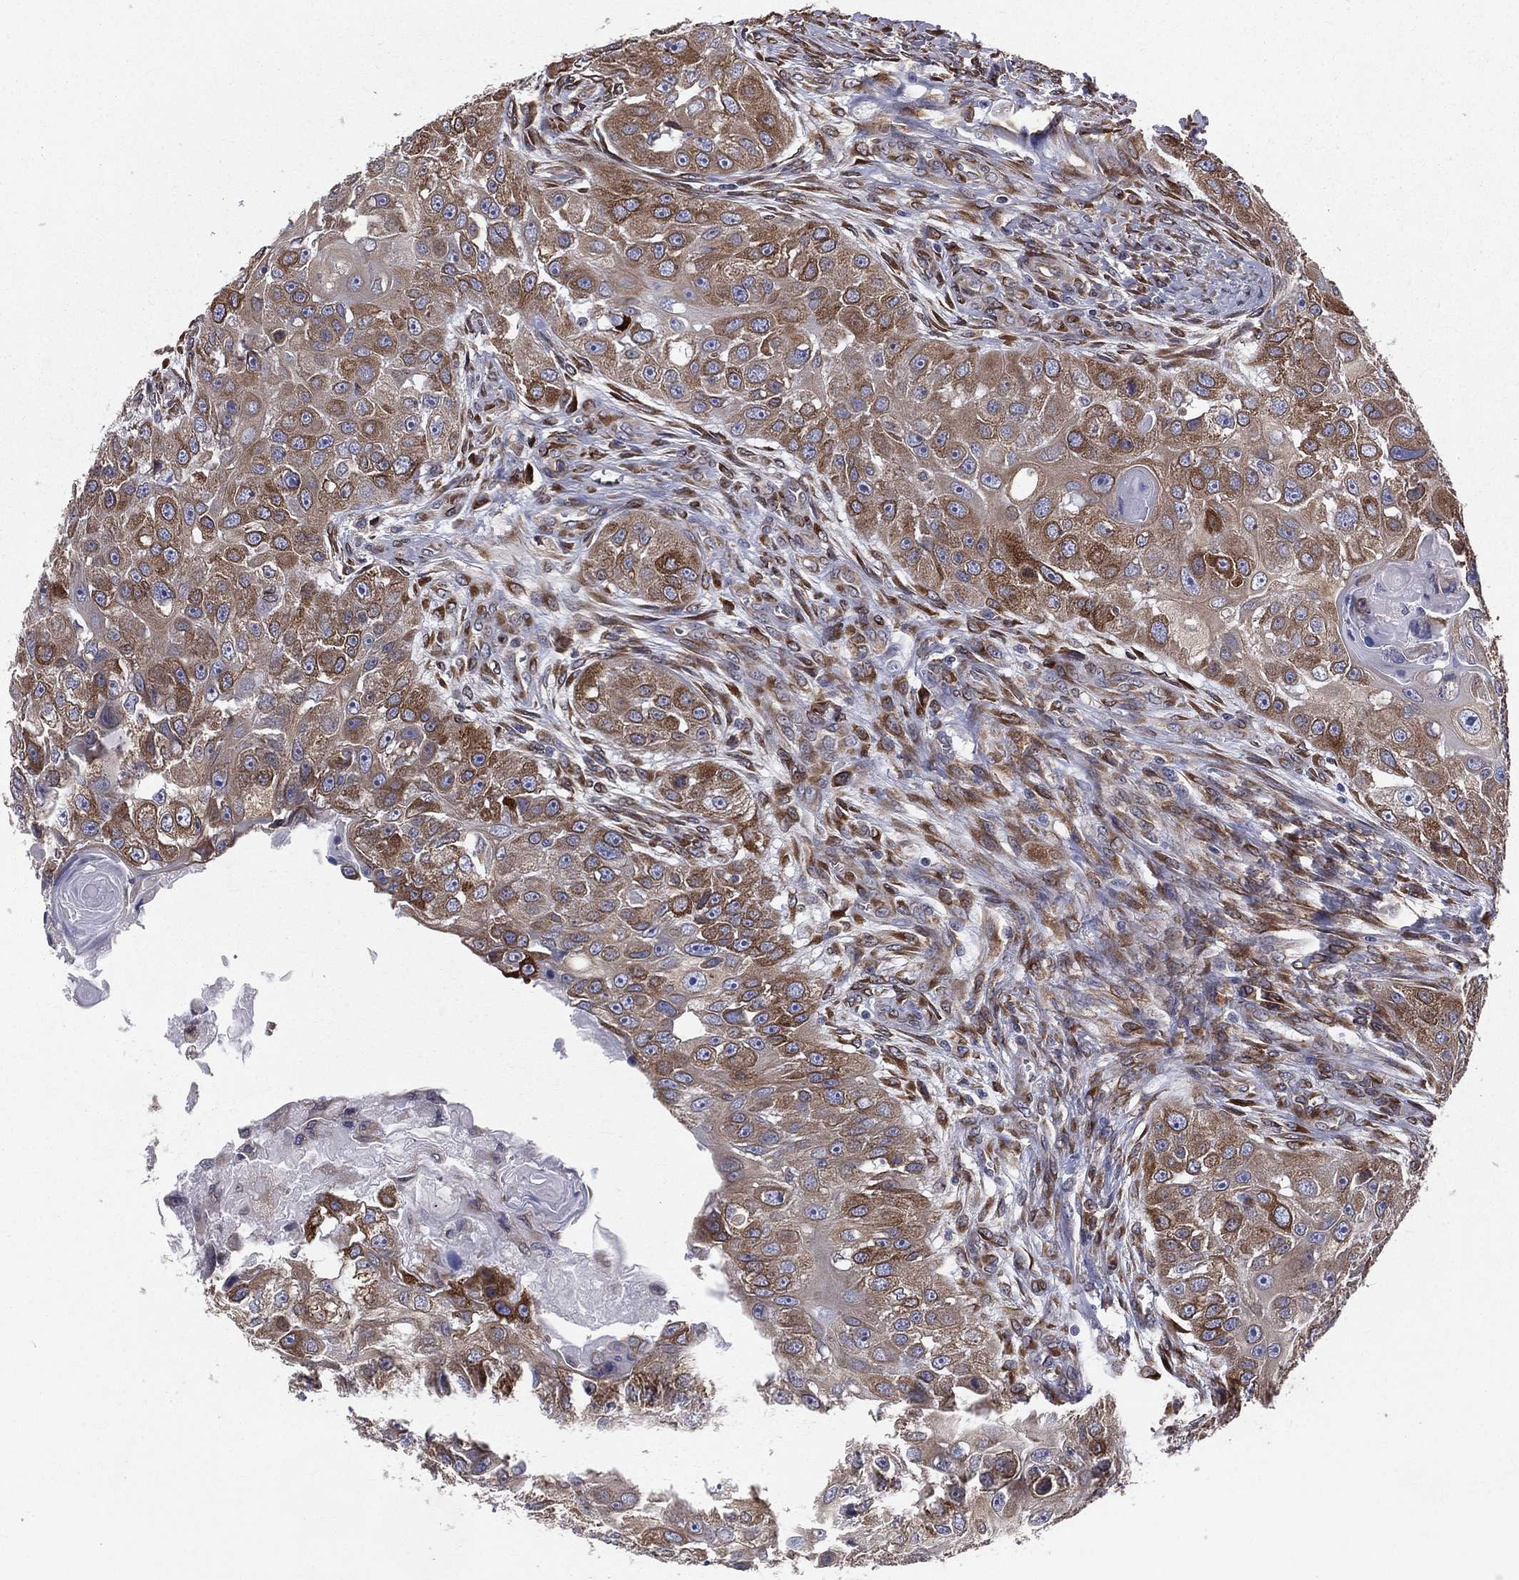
{"staining": {"intensity": "moderate", "quantity": ">75%", "location": "cytoplasmic/membranous"}, "tissue": "head and neck cancer", "cell_type": "Tumor cells", "image_type": "cancer", "snomed": [{"axis": "morphology", "description": "Normal tissue, NOS"}, {"axis": "morphology", "description": "Squamous cell carcinoma, NOS"}, {"axis": "topography", "description": "Skeletal muscle"}, {"axis": "topography", "description": "Head-Neck"}], "caption": "The immunohistochemical stain shows moderate cytoplasmic/membranous expression in tumor cells of head and neck squamous cell carcinoma tissue. (Stains: DAB in brown, nuclei in blue, Microscopy: brightfield microscopy at high magnification).", "gene": "PGRMC1", "patient": {"sex": "male", "age": 51}}